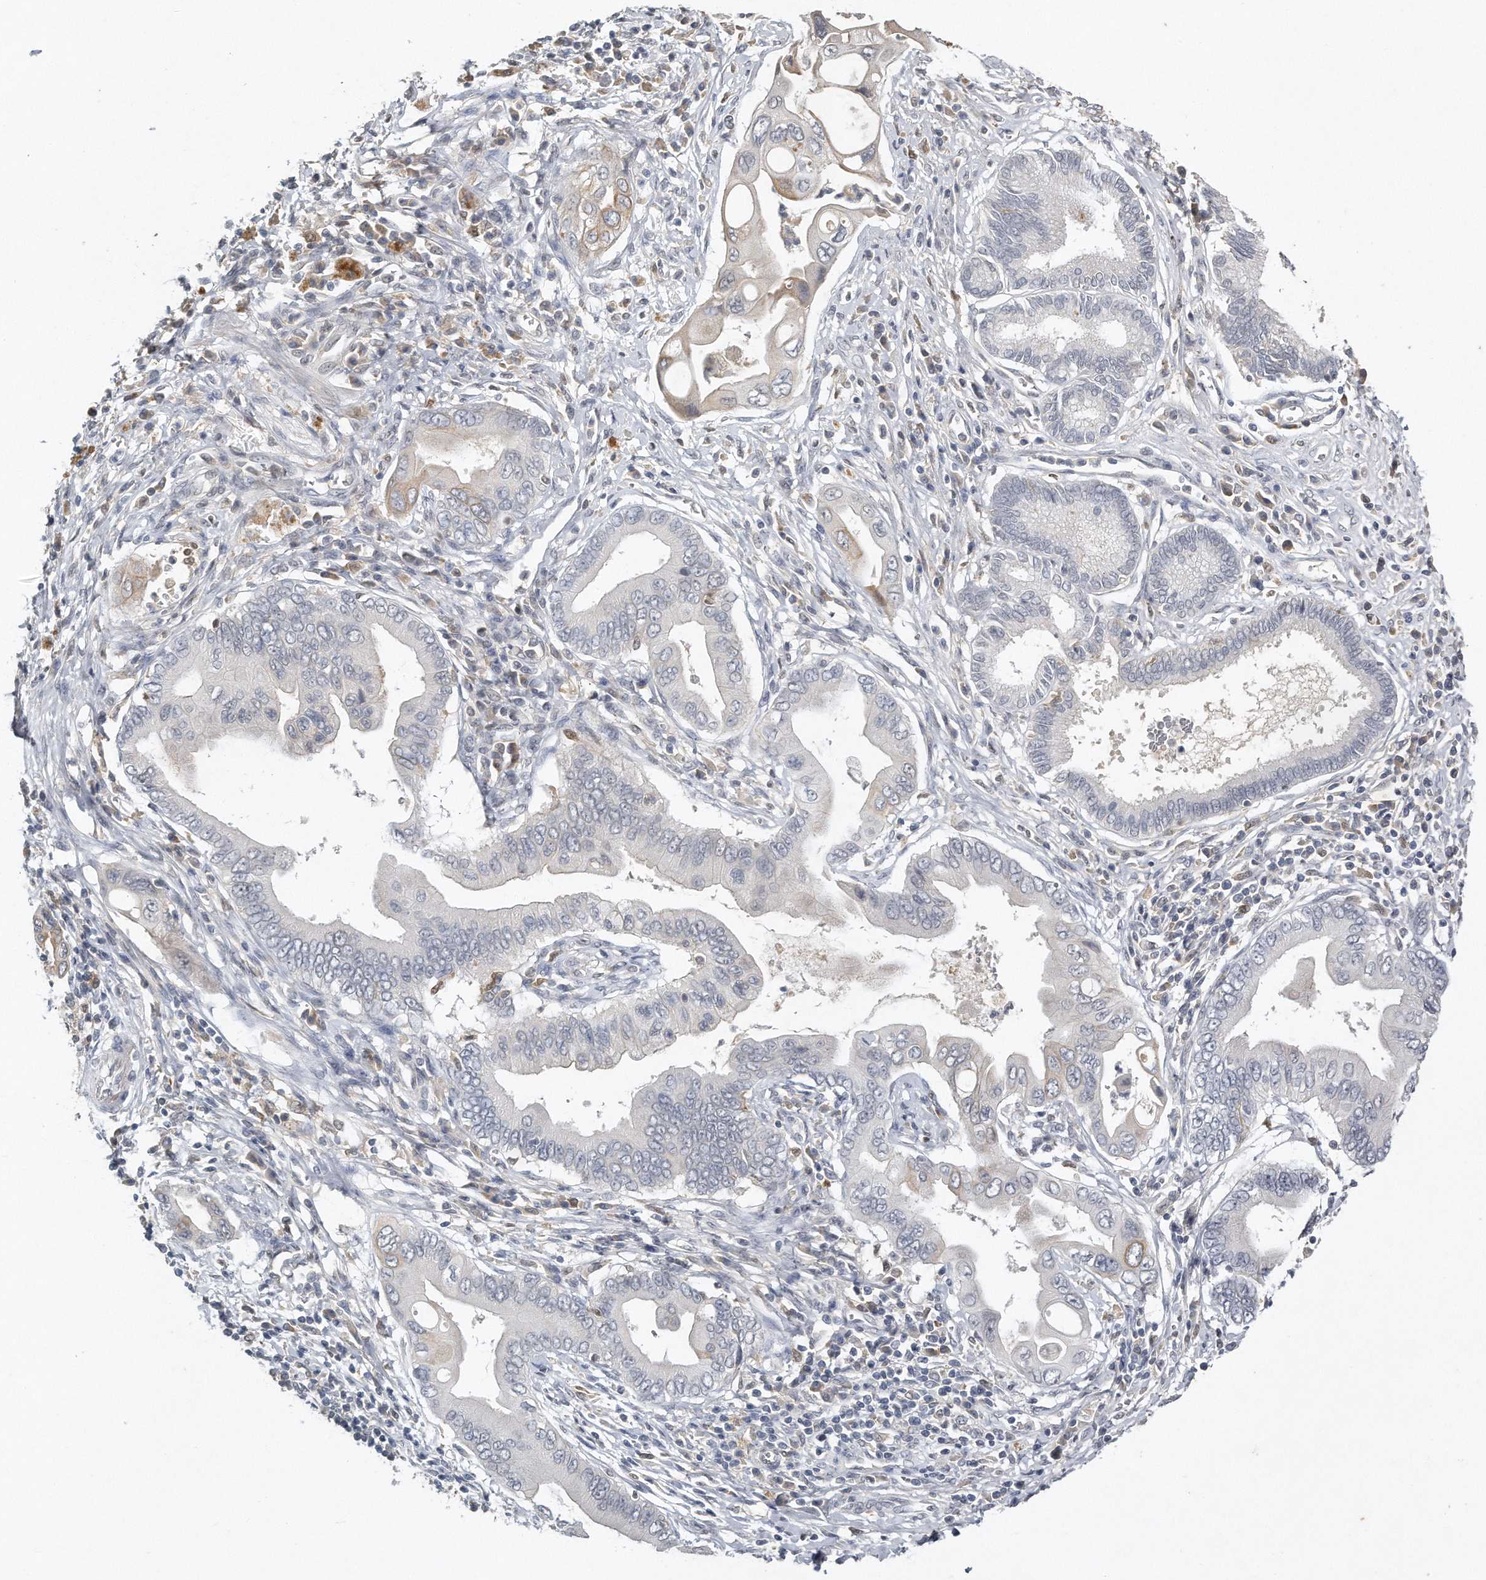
{"staining": {"intensity": "weak", "quantity": "<25%", "location": "cytoplasmic/membranous"}, "tissue": "pancreatic cancer", "cell_type": "Tumor cells", "image_type": "cancer", "snomed": [{"axis": "morphology", "description": "Adenocarcinoma, NOS"}, {"axis": "topography", "description": "Pancreas"}], "caption": "This photomicrograph is of adenocarcinoma (pancreatic) stained with immunohistochemistry (IHC) to label a protein in brown with the nuclei are counter-stained blue. There is no expression in tumor cells.", "gene": "CAMK1", "patient": {"sex": "male", "age": 78}}